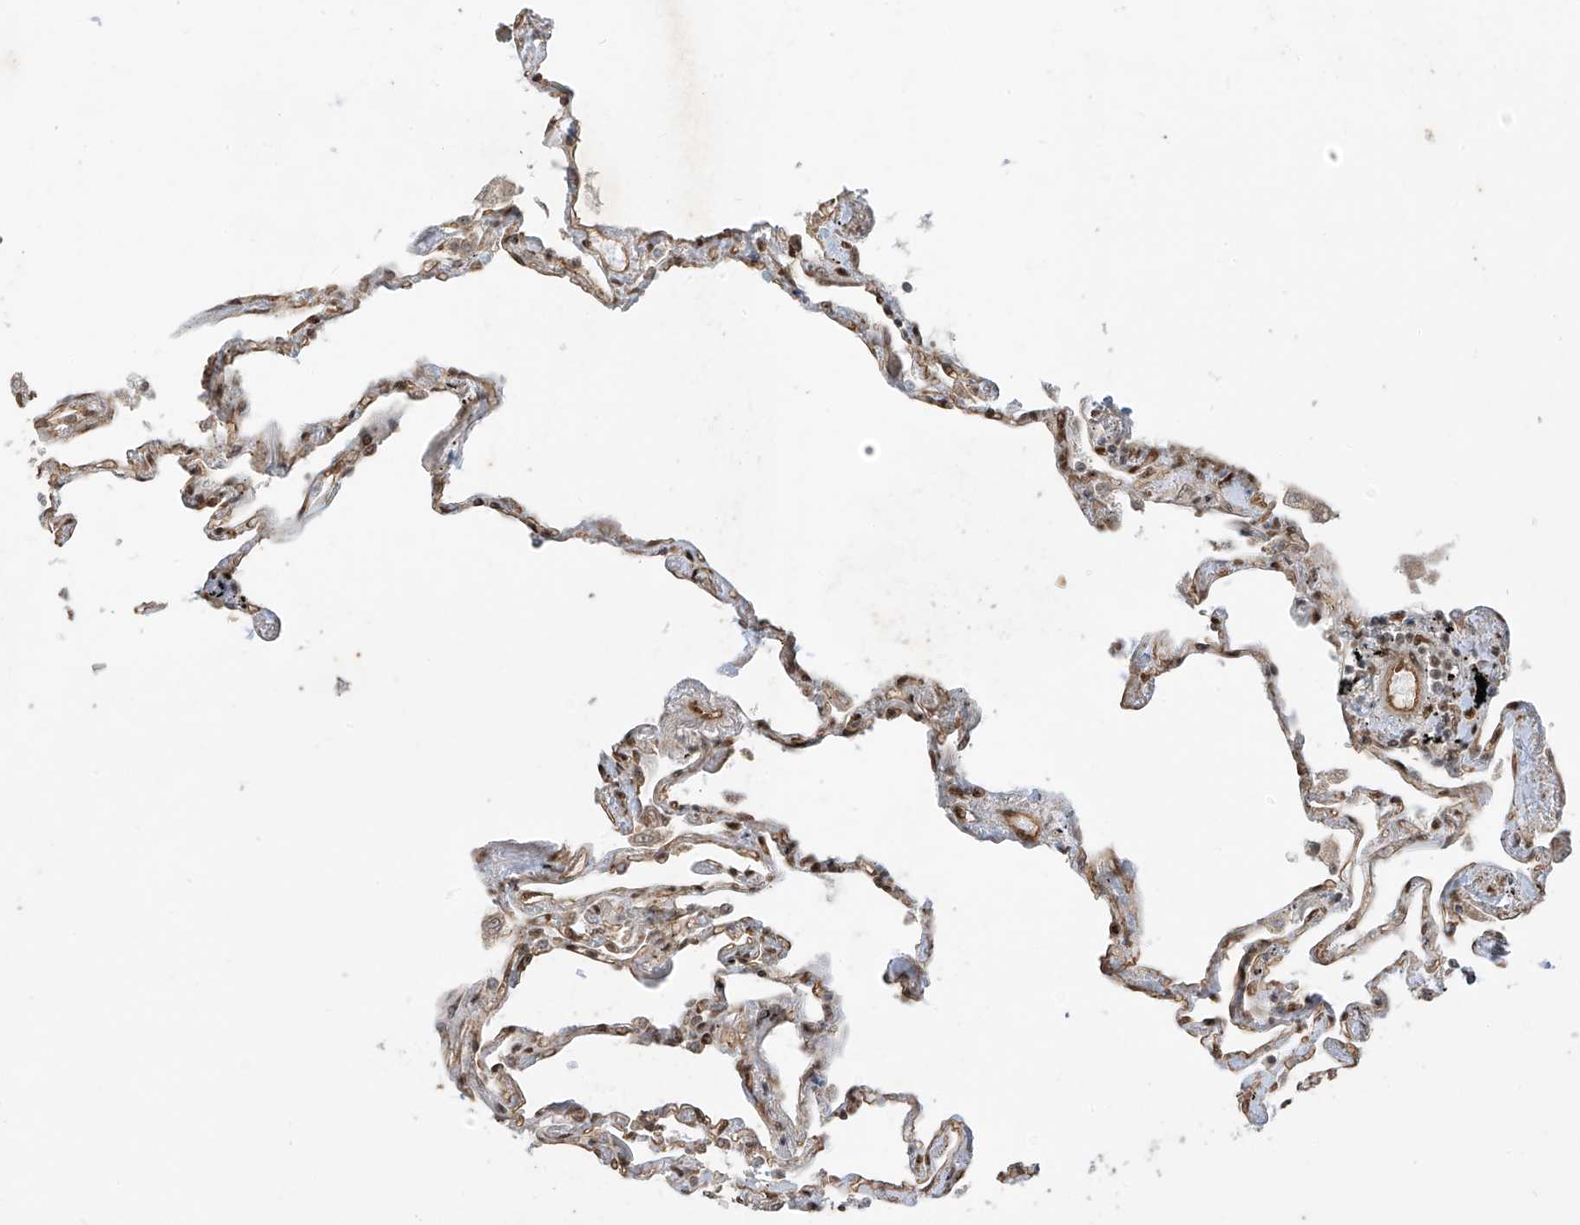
{"staining": {"intensity": "moderate", "quantity": ">75%", "location": "nuclear"}, "tissue": "lung", "cell_type": "Alveolar cells", "image_type": "normal", "snomed": [{"axis": "morphology", "description": "Normal tissue, NOS"}, {"axis": "topography", "description": "Lung"}], "caption": "Lung stained with DAB IHC displays medium levels of moderate nuclear expression in about >75% of alveolar cells.", "gene": "ARHGEF3", "patient": {"sex": "female", "age": 67}}